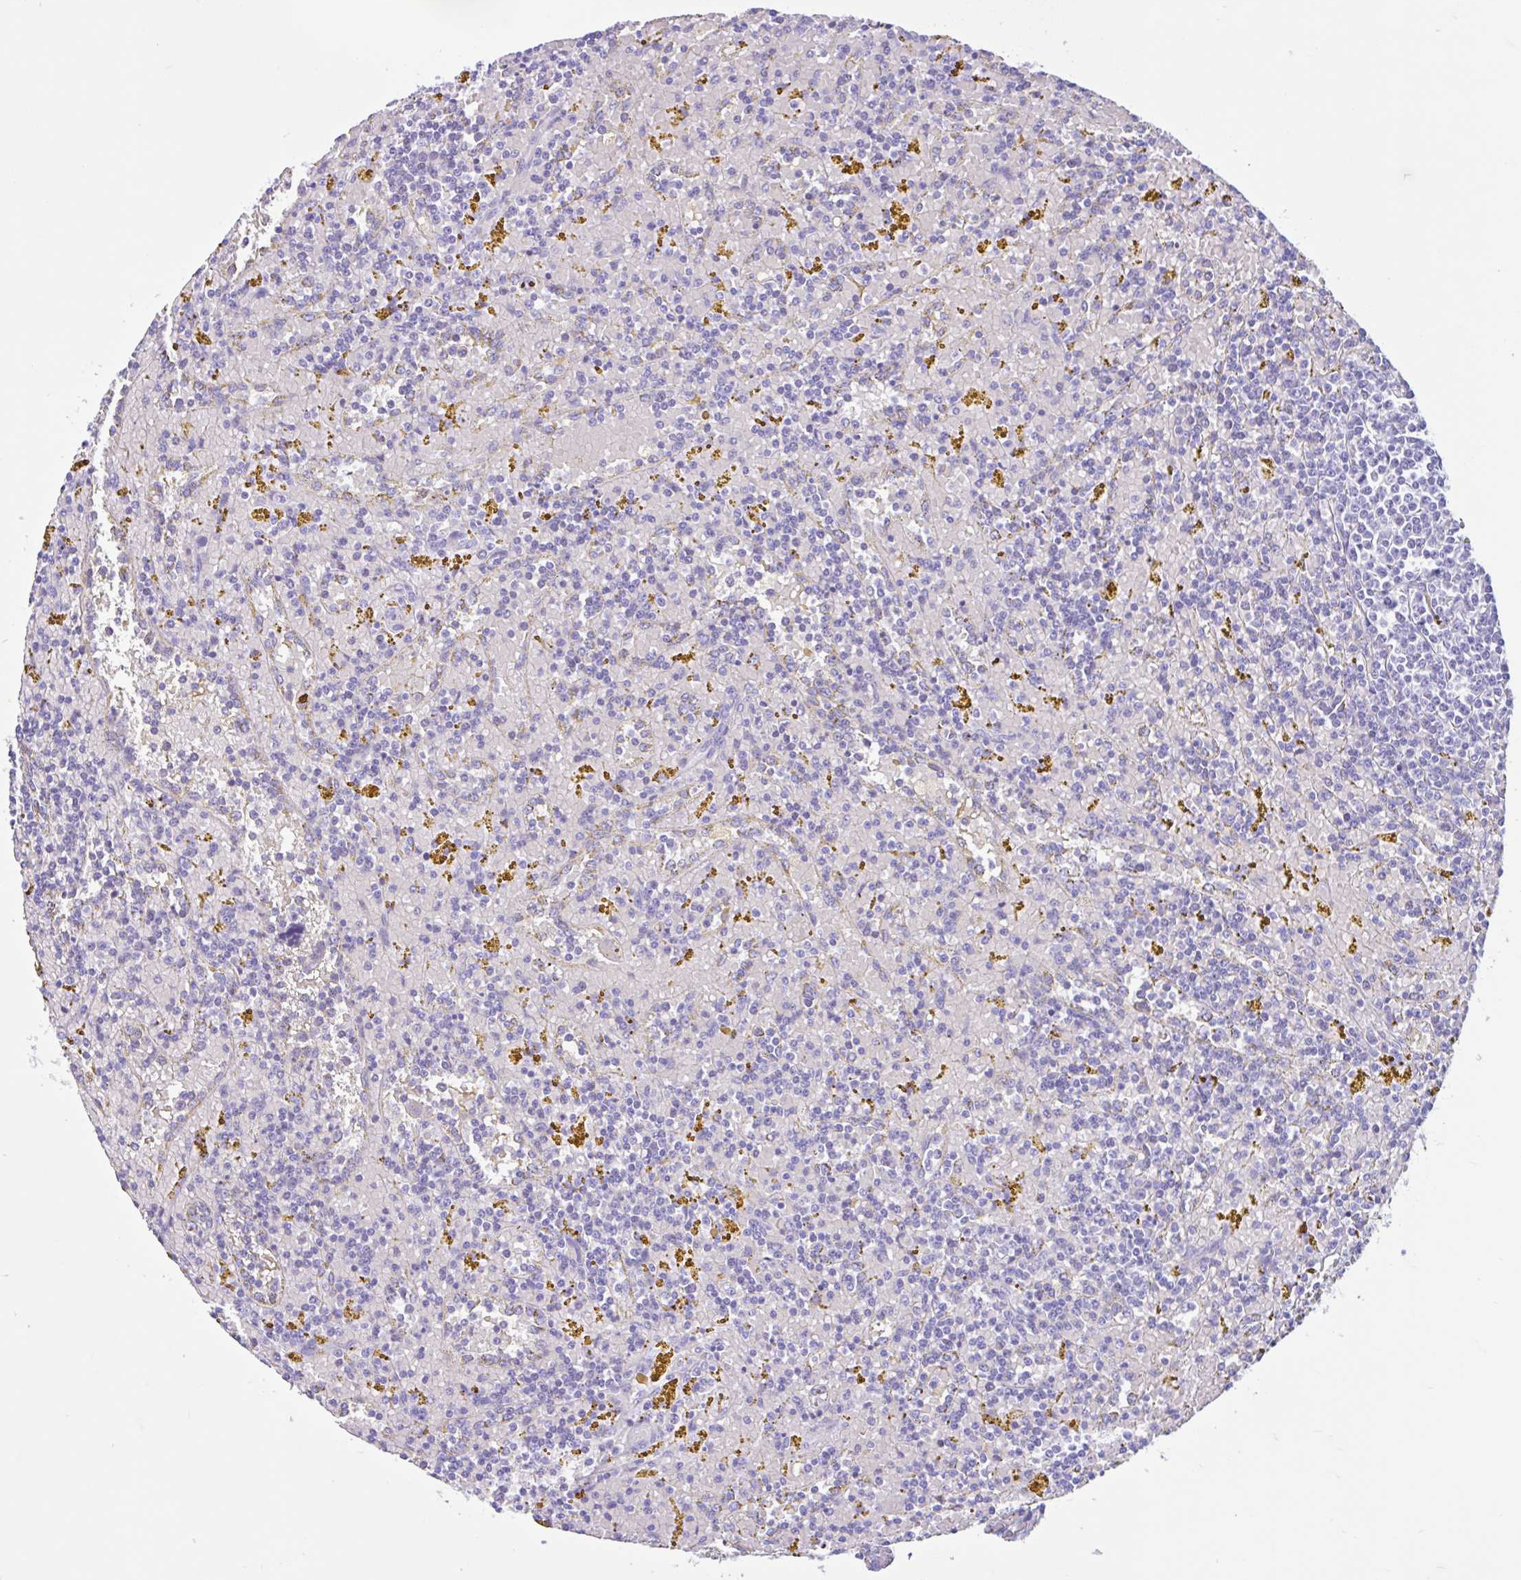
{"staining": {"intensity": "negative", "quantity": "none", "location": "none"}, "tissue": "lymphoma", "cell_type": "Tumor cells", "image_type": "cancer", "snomed": [{"axis": "morphology", "description": "Malignant lymphoma, non-Hodgkin's type, Low grade"}, {"axis": "topography", "description": "Spleen"}, {"axis": "topography", "description": "Lymph node"}], "caption": "Malignant lymphoma, non-Hodgkin's type (low-grade) was stained to show a protein in brown. There is no significant expression in tumor cells. (Immunohistochemistry, brightfield microscopy, high magnification).", "gene": "ZNF319", "patient": {"sex": "female", "age": 66}}